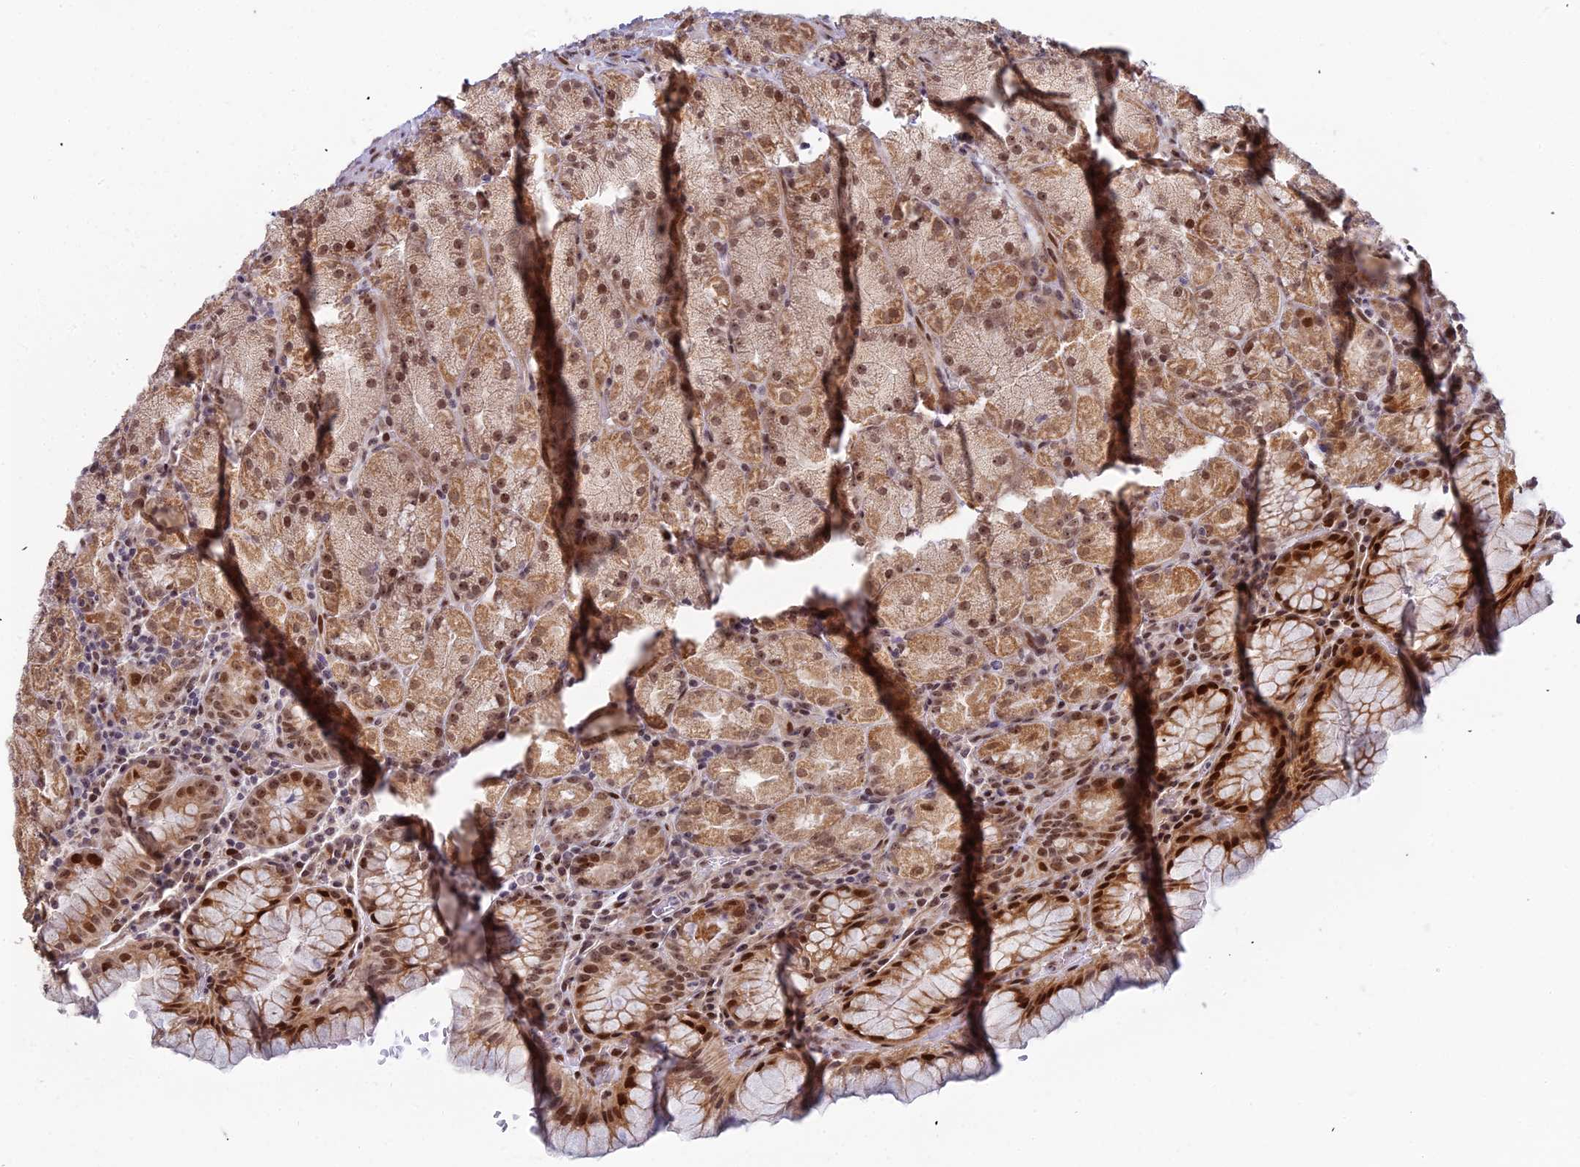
{"staining": {"intensity": "moderate", "quantity": ">75%", "location": "cytoplasmic/membranous,nuclear"}, "tissue": "stomach", "cell_type": "Glandular cells", "image_type": "normal", "snomed": [{"axis": "morphology", "description": "Normal tissue, NOS"}, {"axis": "topography", "description": "Stomach, upper"}, {"axis": "topography", "description": "Stomach, lower"}], "caption": "Stomach was stained to show a protein in brown. There is medium levels of moderate cytoplasmic/membranous,nuclear staining in about >75% of glandular cells. (brown staining indicates protein expression, while blue staining denotes nuclei).", "gene": "ABCA2", "patient": {"sex": "male", "age": 80}}